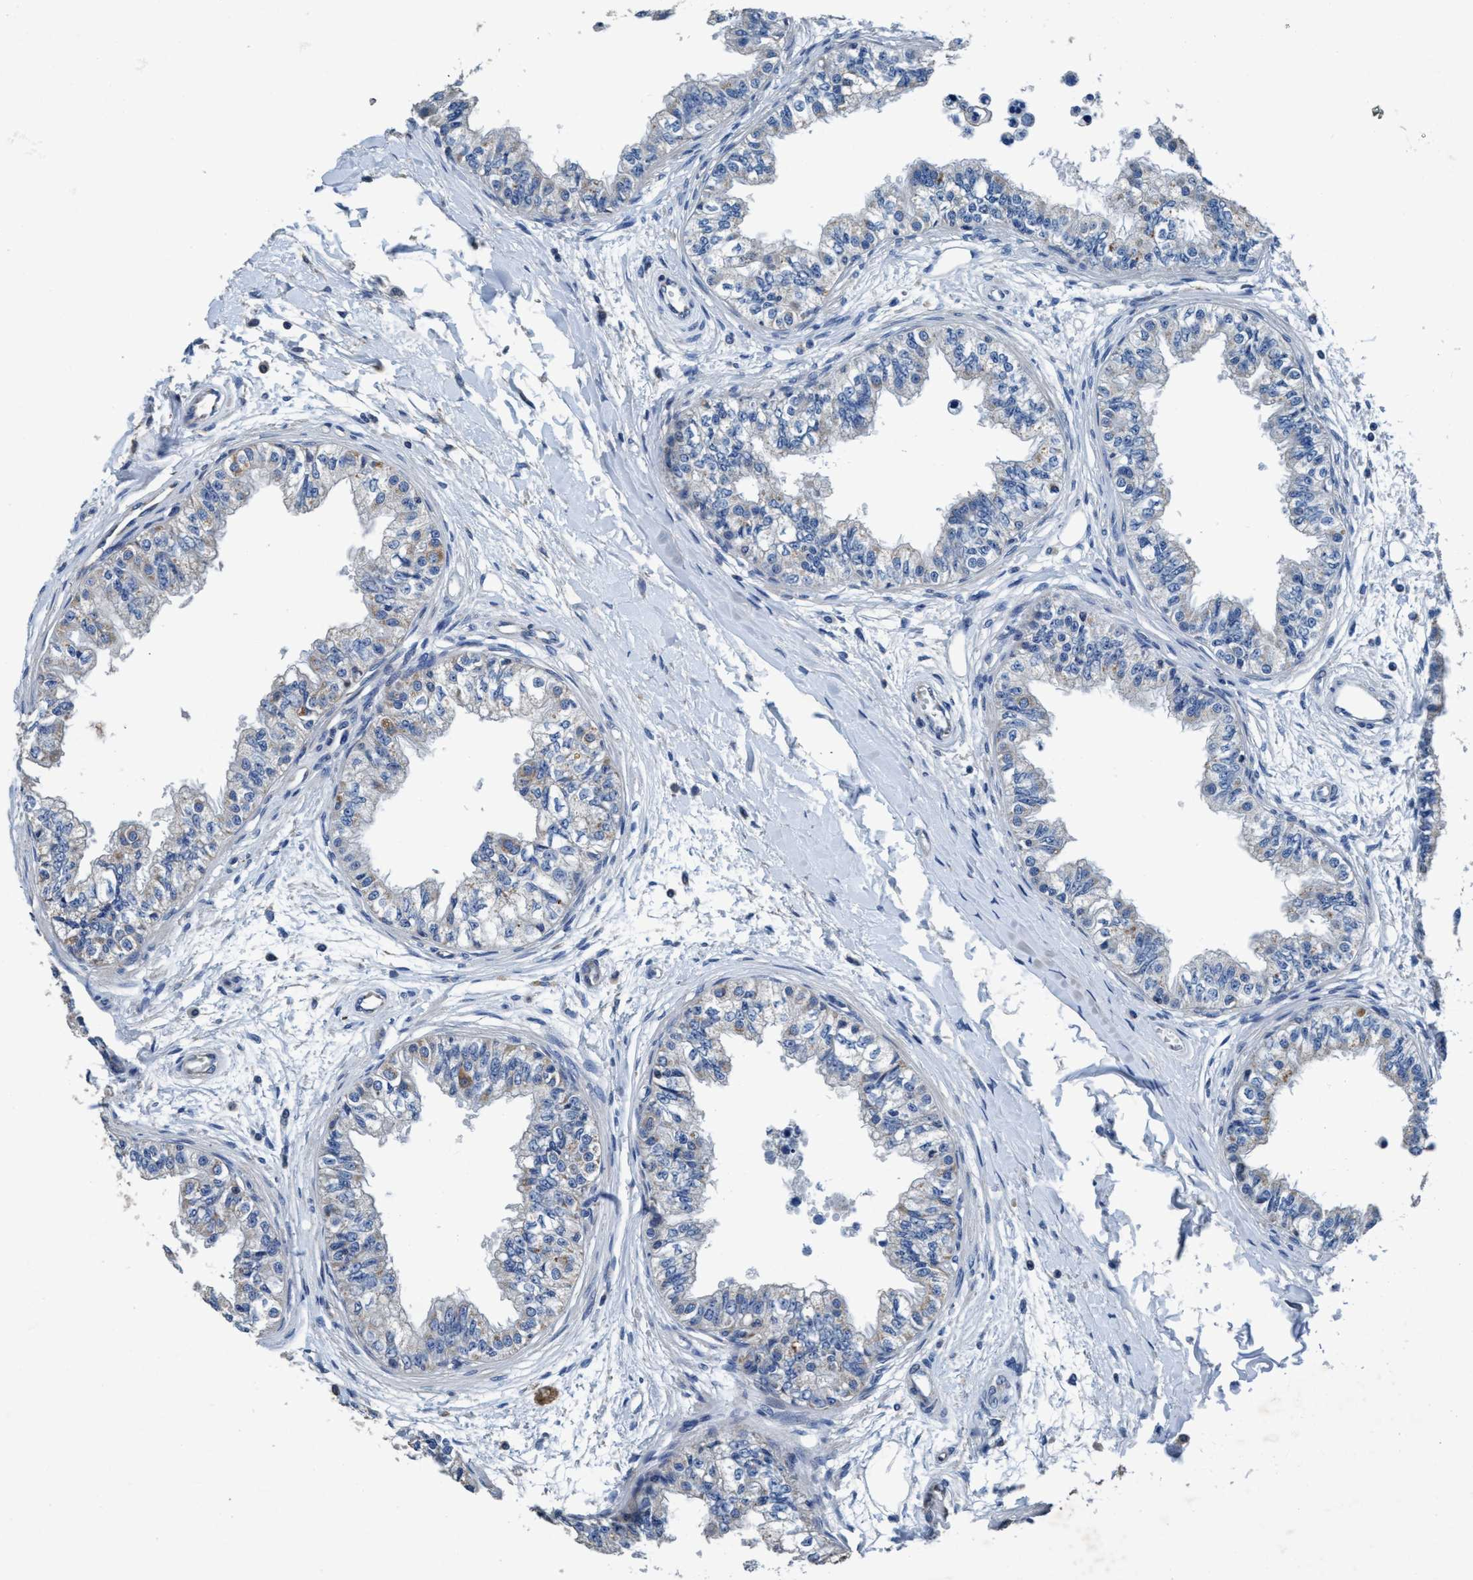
{"staining": {"intensity": "moderate", "quantity": "<25%", "location": "cytoplasmic/membranous"}, "tissue": "epididymis", "cell_type": "Glandular cells", "image_type": "normal", "snomed": [{"axis": "morphology", "description": "Normal tissue, NOS"}, {"axis": "morphology", "description": "Adenocarcinoma, metastatic, NOS"}, {"axis": "topography", "description": "Testis"}, {"axis": "topography", "description": "Epididymis"}], "caption": "The photomicrograph demonstrates staining of normal epididymis, revealing moderate cytoplasmic/membranous protein positivity (brown color) within glandular cells.", "gene": "ANKFN1", "patient": {"sex": "male", "age": 26}}